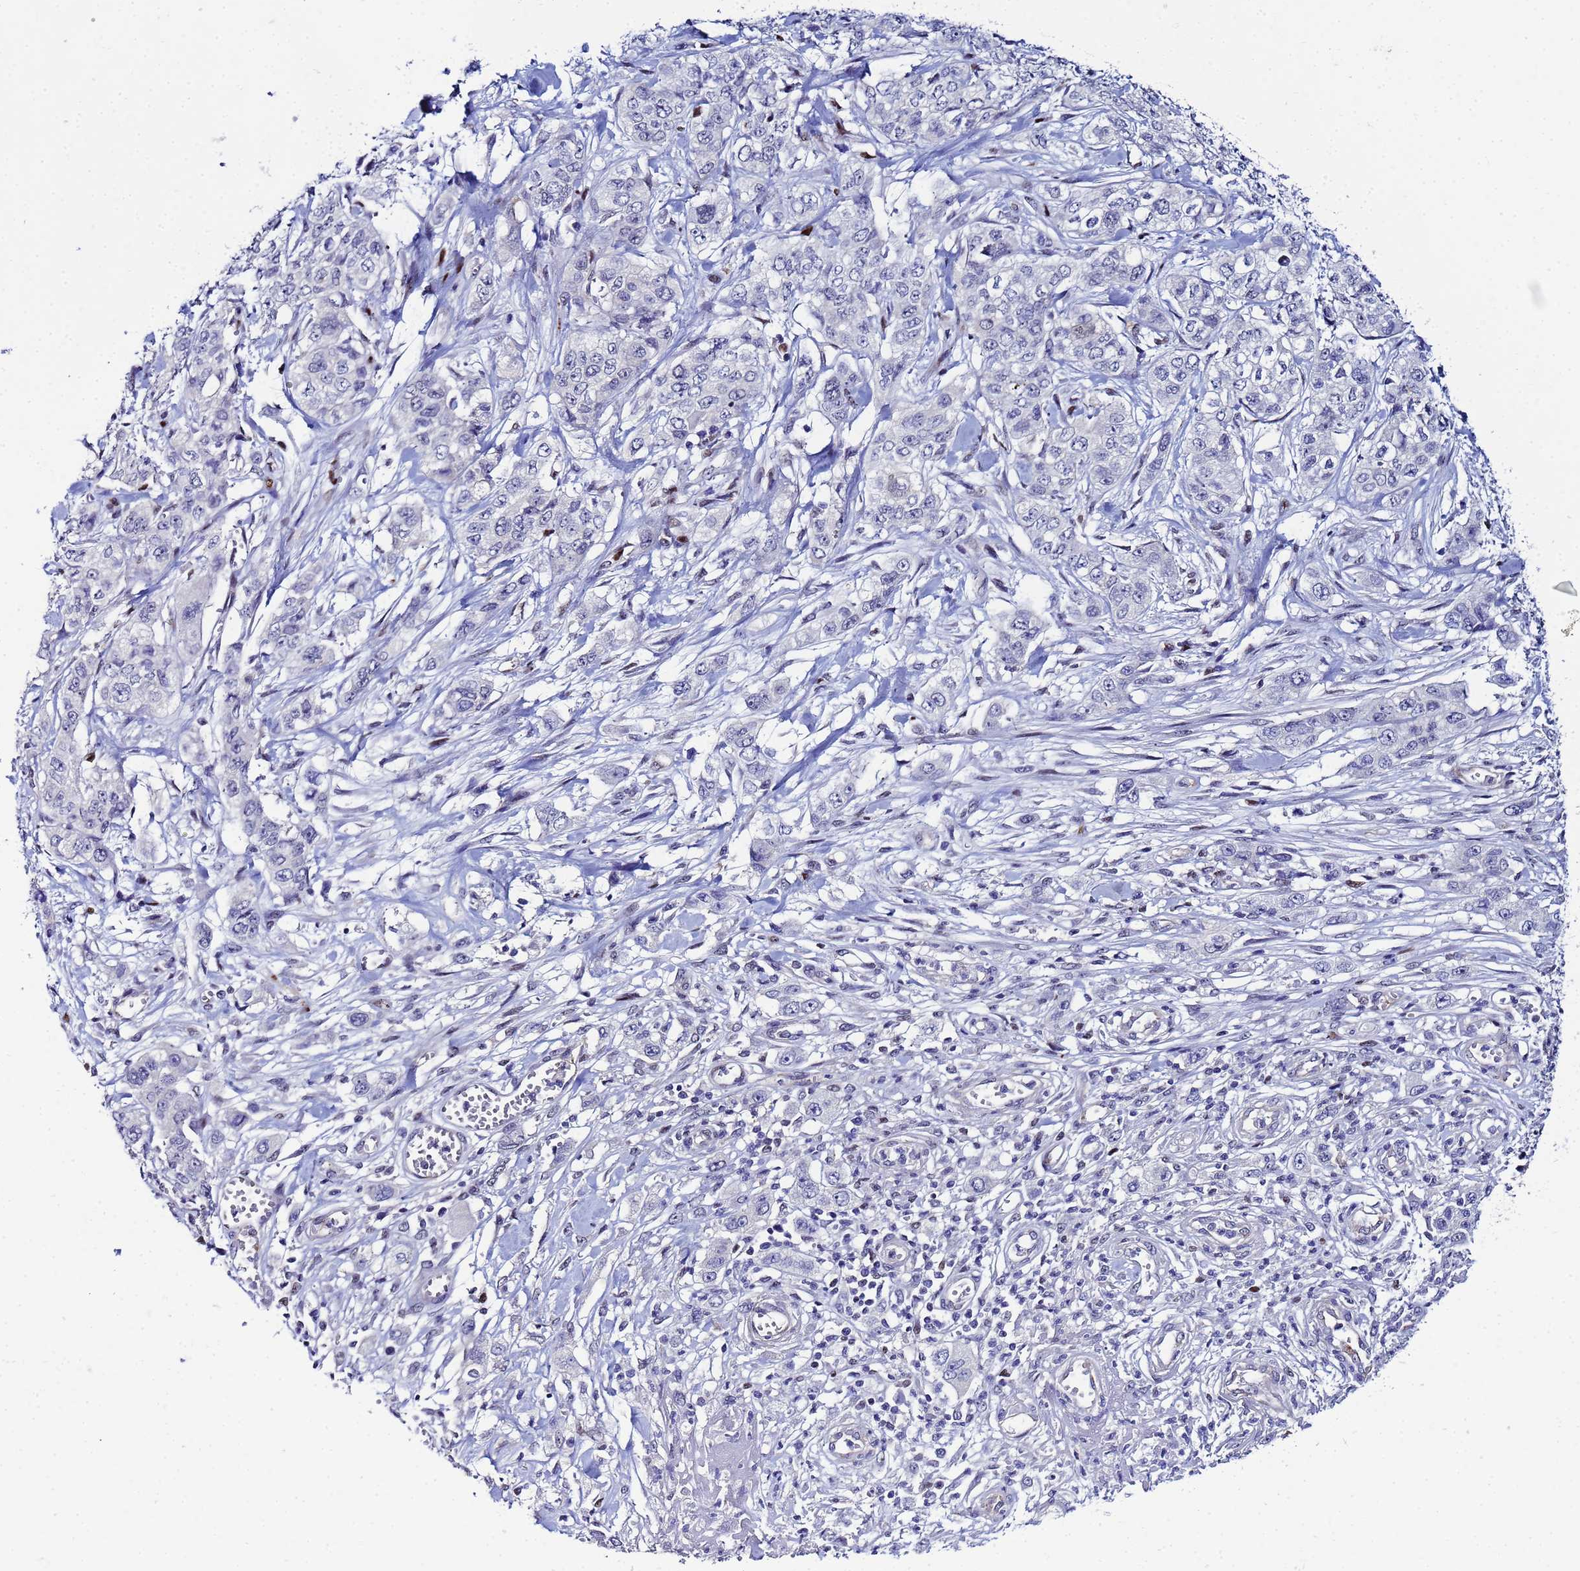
{"staining": {"intensity": "negative", "quantity": "none", "location": "none"}, "tissue": "stomach cancer", "cell_type": "Tumor cells", "image_type": "cancer", "snomed": [{"axis": "morphology", "description": "Adenocarcinoma, NOS"}, {"axis": "topography", "description": "Stomach, upper"}], "caption": "Histopathology image shows no protein staining in tumor cells of stomach cancer (adenocarcinoma) tissue.", "gene": "SLC25A37", "patient": {"sex": "male", "age": 62}}